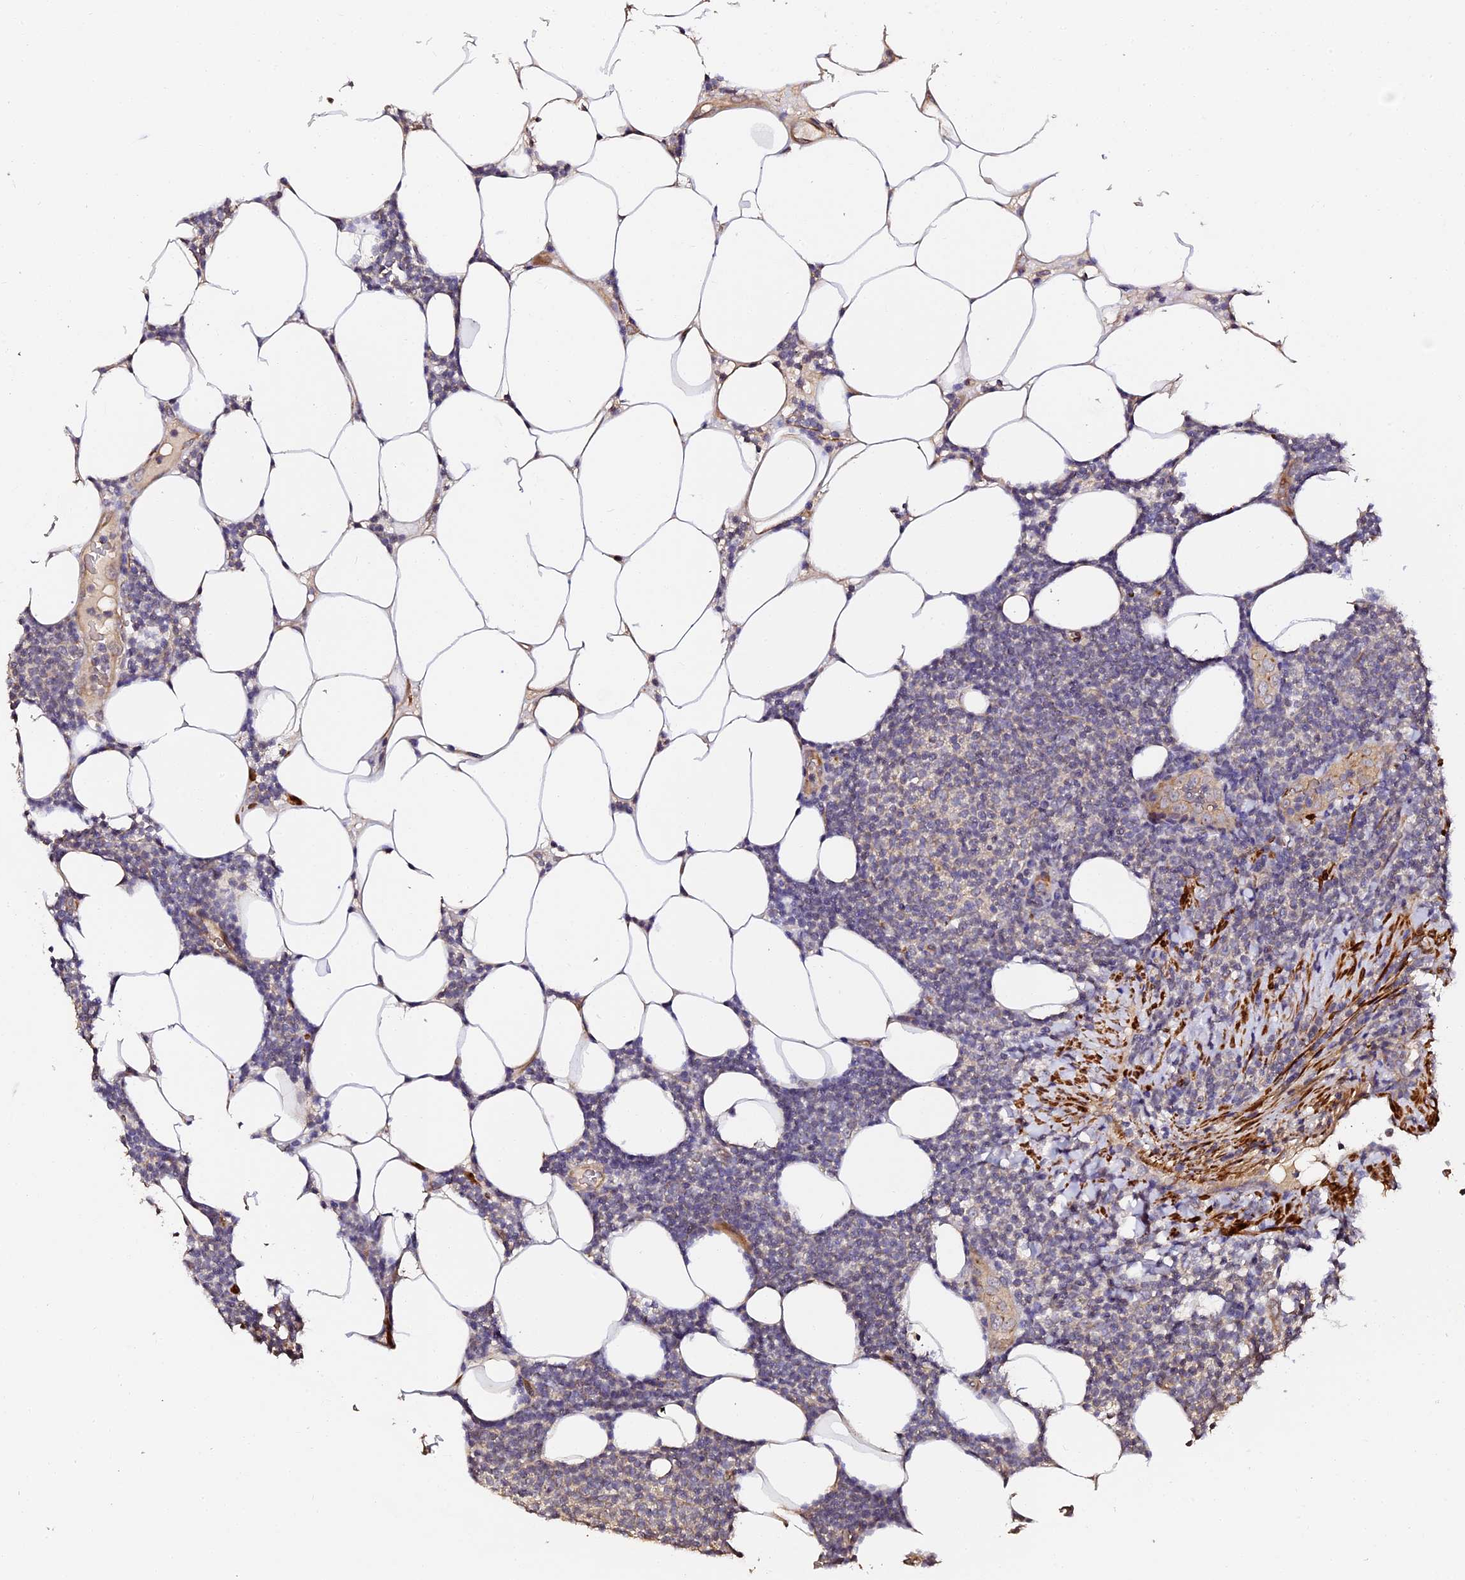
{"staining": {"intensity": "weak", "quantity": "<25%", "location": "cytoplasmic/membranous"}, "tissue": "lymphoma", "cell_type": "Tumor cells", "image_type": "cancer", "snomed": [{"axis": "morphology", "description": "Malignant lymphoma, non-Hodgkin's type, Low grade"}, {"axis": "topography", "description": "Lymph node"}], "caption": "Immunohistochemical staining of lymphoma shows no significant positivity in tumor cells.", "gene": "TDO2", "patient": {"sex": "male", "age": 66}}